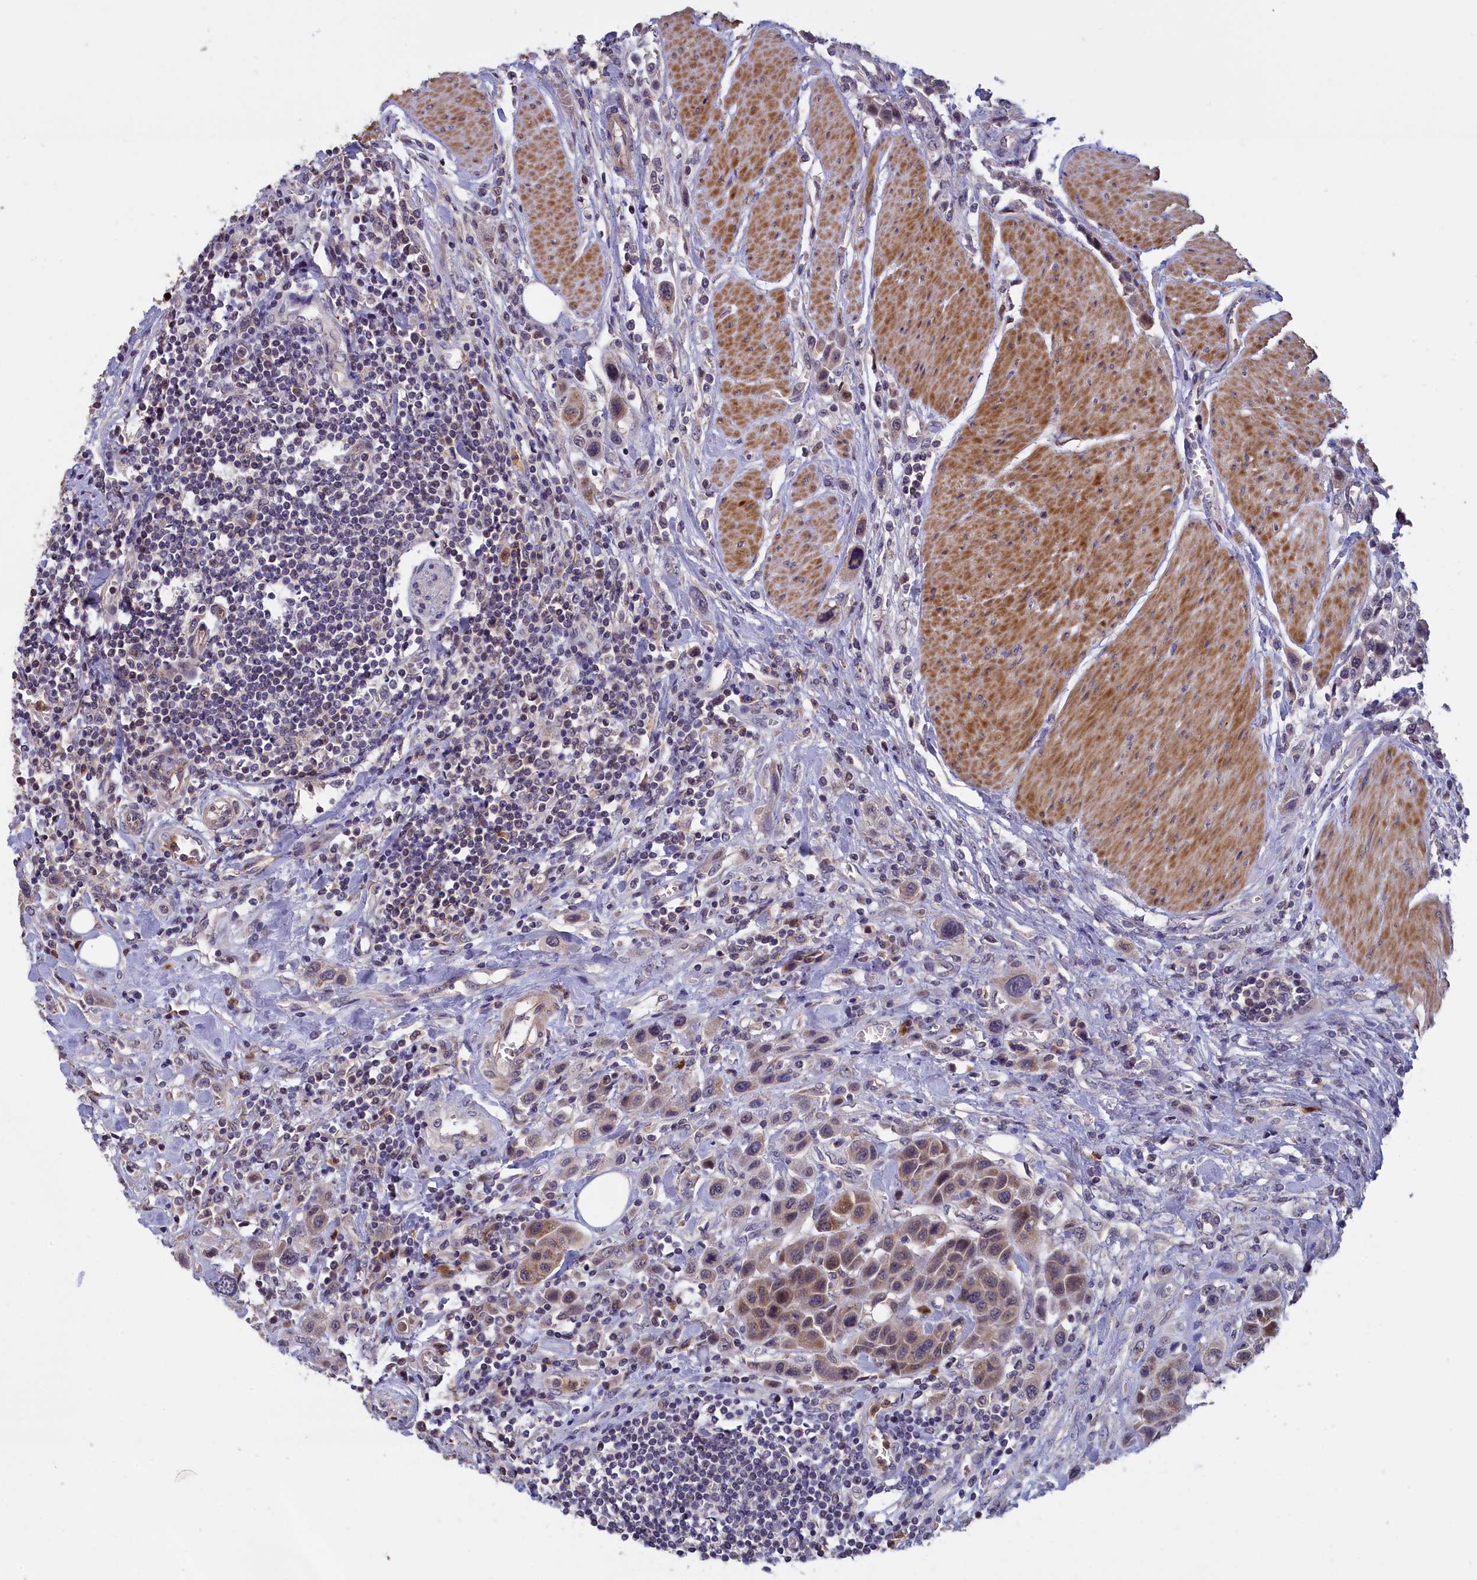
{"staining": {"intensity": "moderate", "quantity": ">75%", "location": "cytoplasmic/membranous"}, "tissue": "urothelial cancer", "cell_type": "Tumor cells", "image_type": "cancer", "snomed": [{"axis": "morphology", "description": "Urothelial carcinoma, High grade"}, {"axis": "topography", "description": "Urinary bladder"}], "caption": "Moderate cytoplasmic/membranous expression is present in approximately >75% of tumor cells in urothelial carcinoma (high-grade).", "gene": "EPB41L4B", "patient": {"sex": "male", "age": 50}}